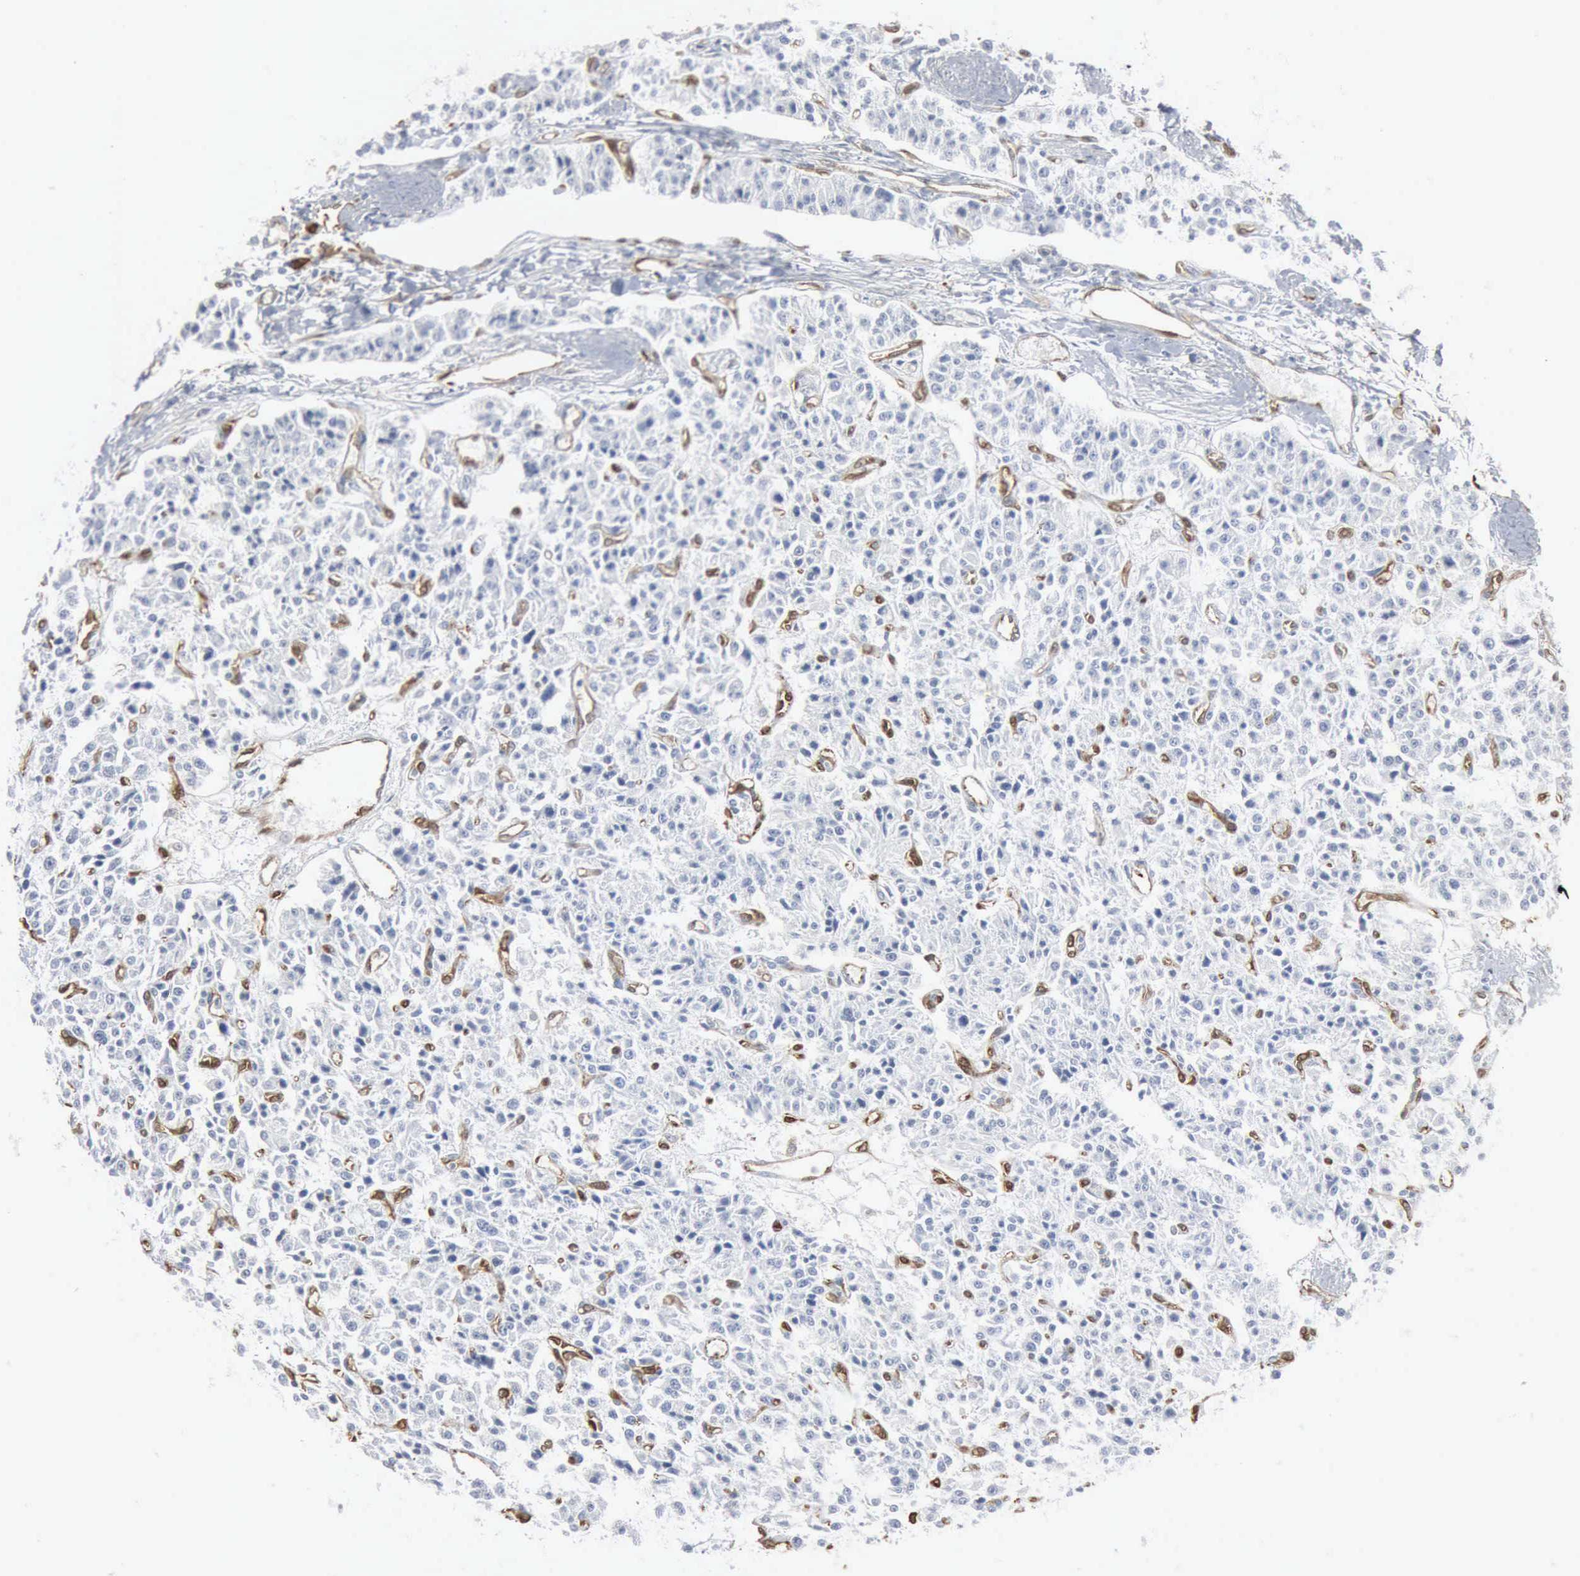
{"staining": {"intensity": "negative", "quantity": "none", "location": "none"}, "tissue": "carcinoid", "cell_type": "Tumor cells", "image_type": "cancer", "snomed": [{"axis": "morphology", "description": "Carcinoid, malignant, NOS"}, {"axis": "topography", "description": "Stomach"}], "caption": "Immunohistochemistry (IHC) photomicrograph of neoplastic tissue: malignant carcinoid stained with DAB (3,3'-diaminobenzidine) reveals no significant protein staining in tumor cells. (DAB immunohistochemistry (IHC), high magnification).", "gene": "FSCN1", "patient": {"sex": "female", "age": 76}}